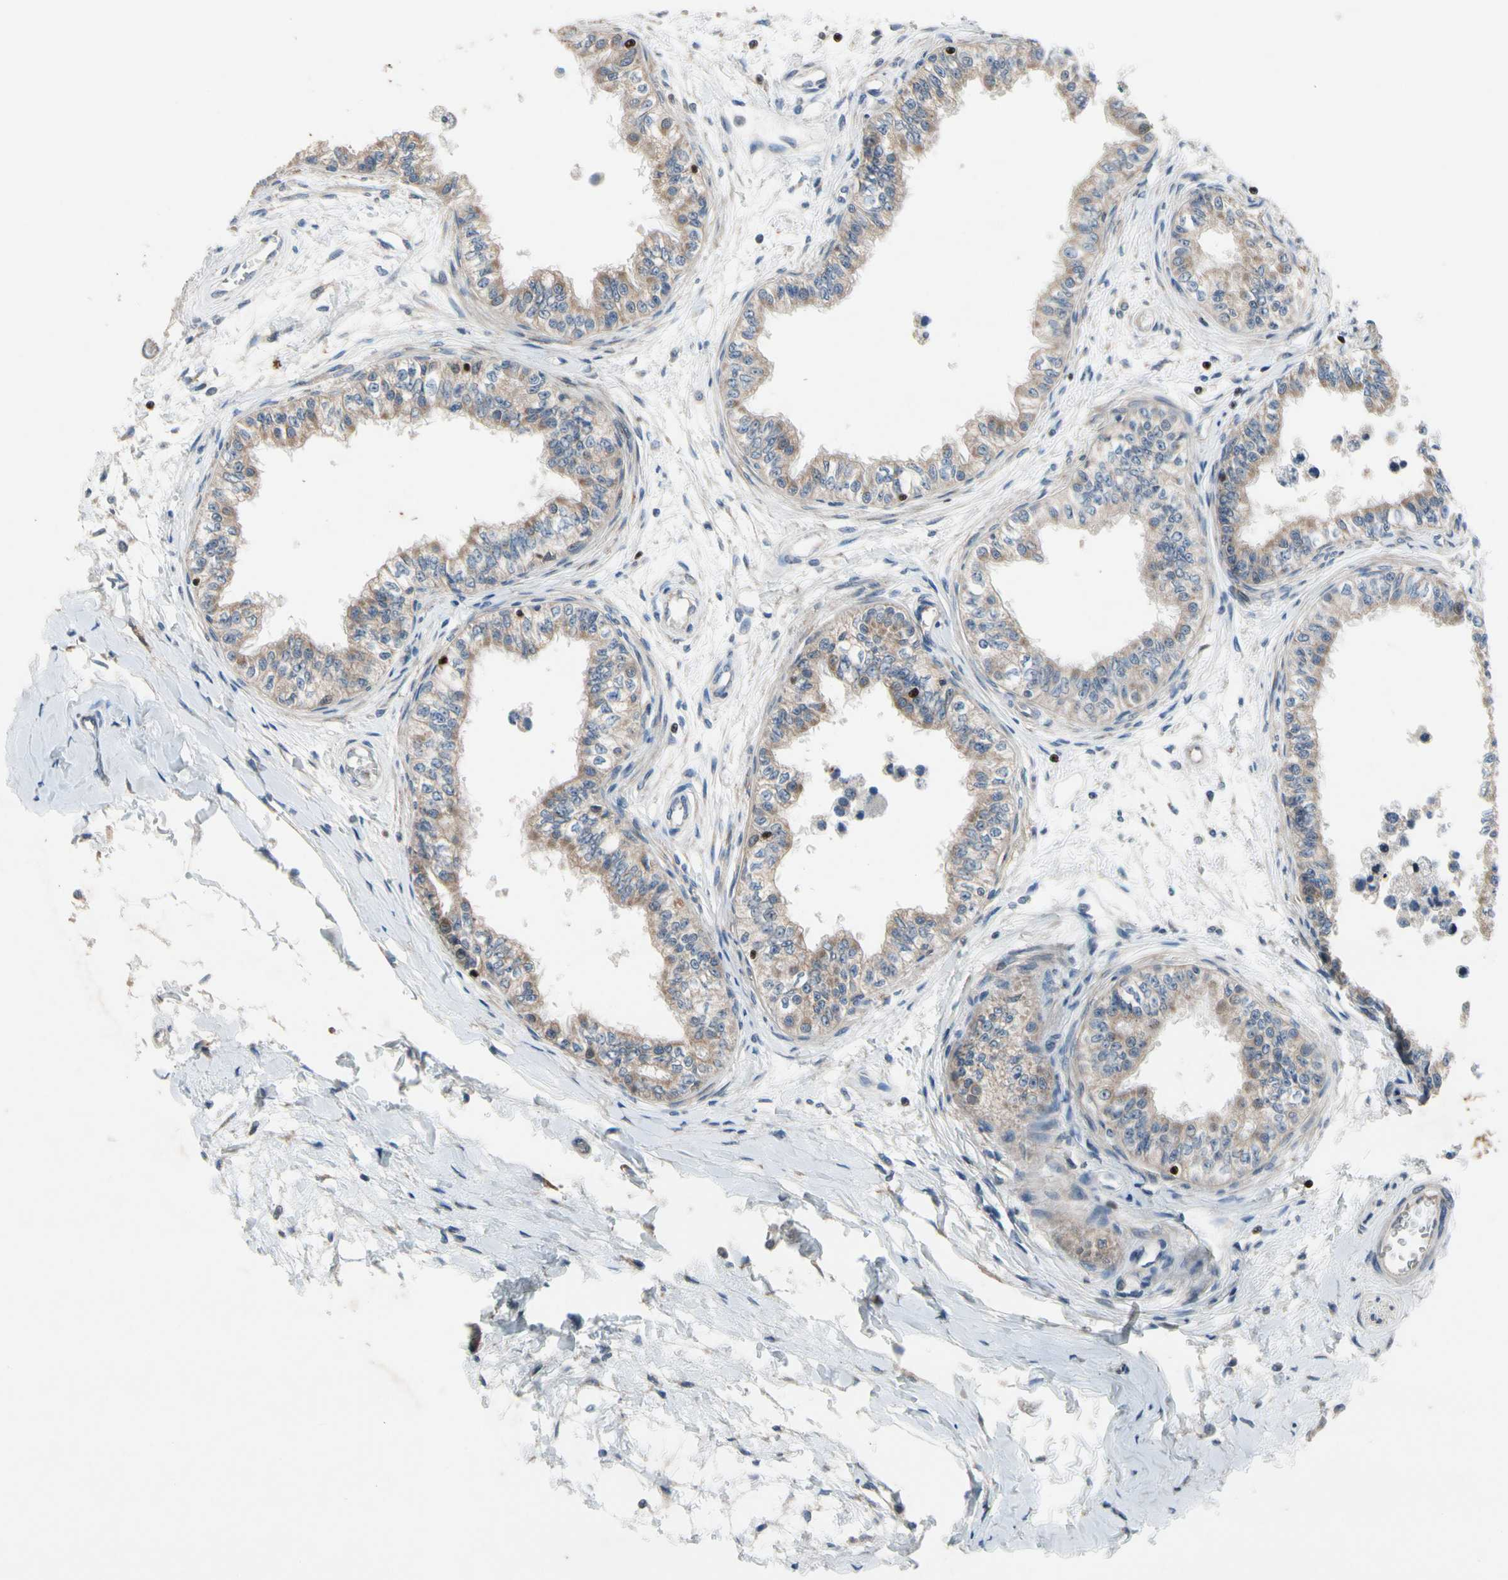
{"staining": {"intensity": "weak", "quantity": ">75%", "location": "cytoplasmic/membranous"}, "tissue": "epididymis", "cell_type": "Glandular cells", "image_type": "normal", "snomed": [{"axis": "morphology", "description": "Normal tissue, NOS"}, {"axis": "morphology", "description": "Adenocarcinoma, metastatic, NOS"}, {"axis": "topography", "description": "Testis"}, {"axis": "topography", "description": "Epididymis"}], "caption": "Immunohistochemistry of benign human epididymis displays low levels of weak cytoplasmic/membranous positivity in approximately >75% of glandular cells.", "gene": "TBX21", "patient": {"sex": "male", "age": 26}}